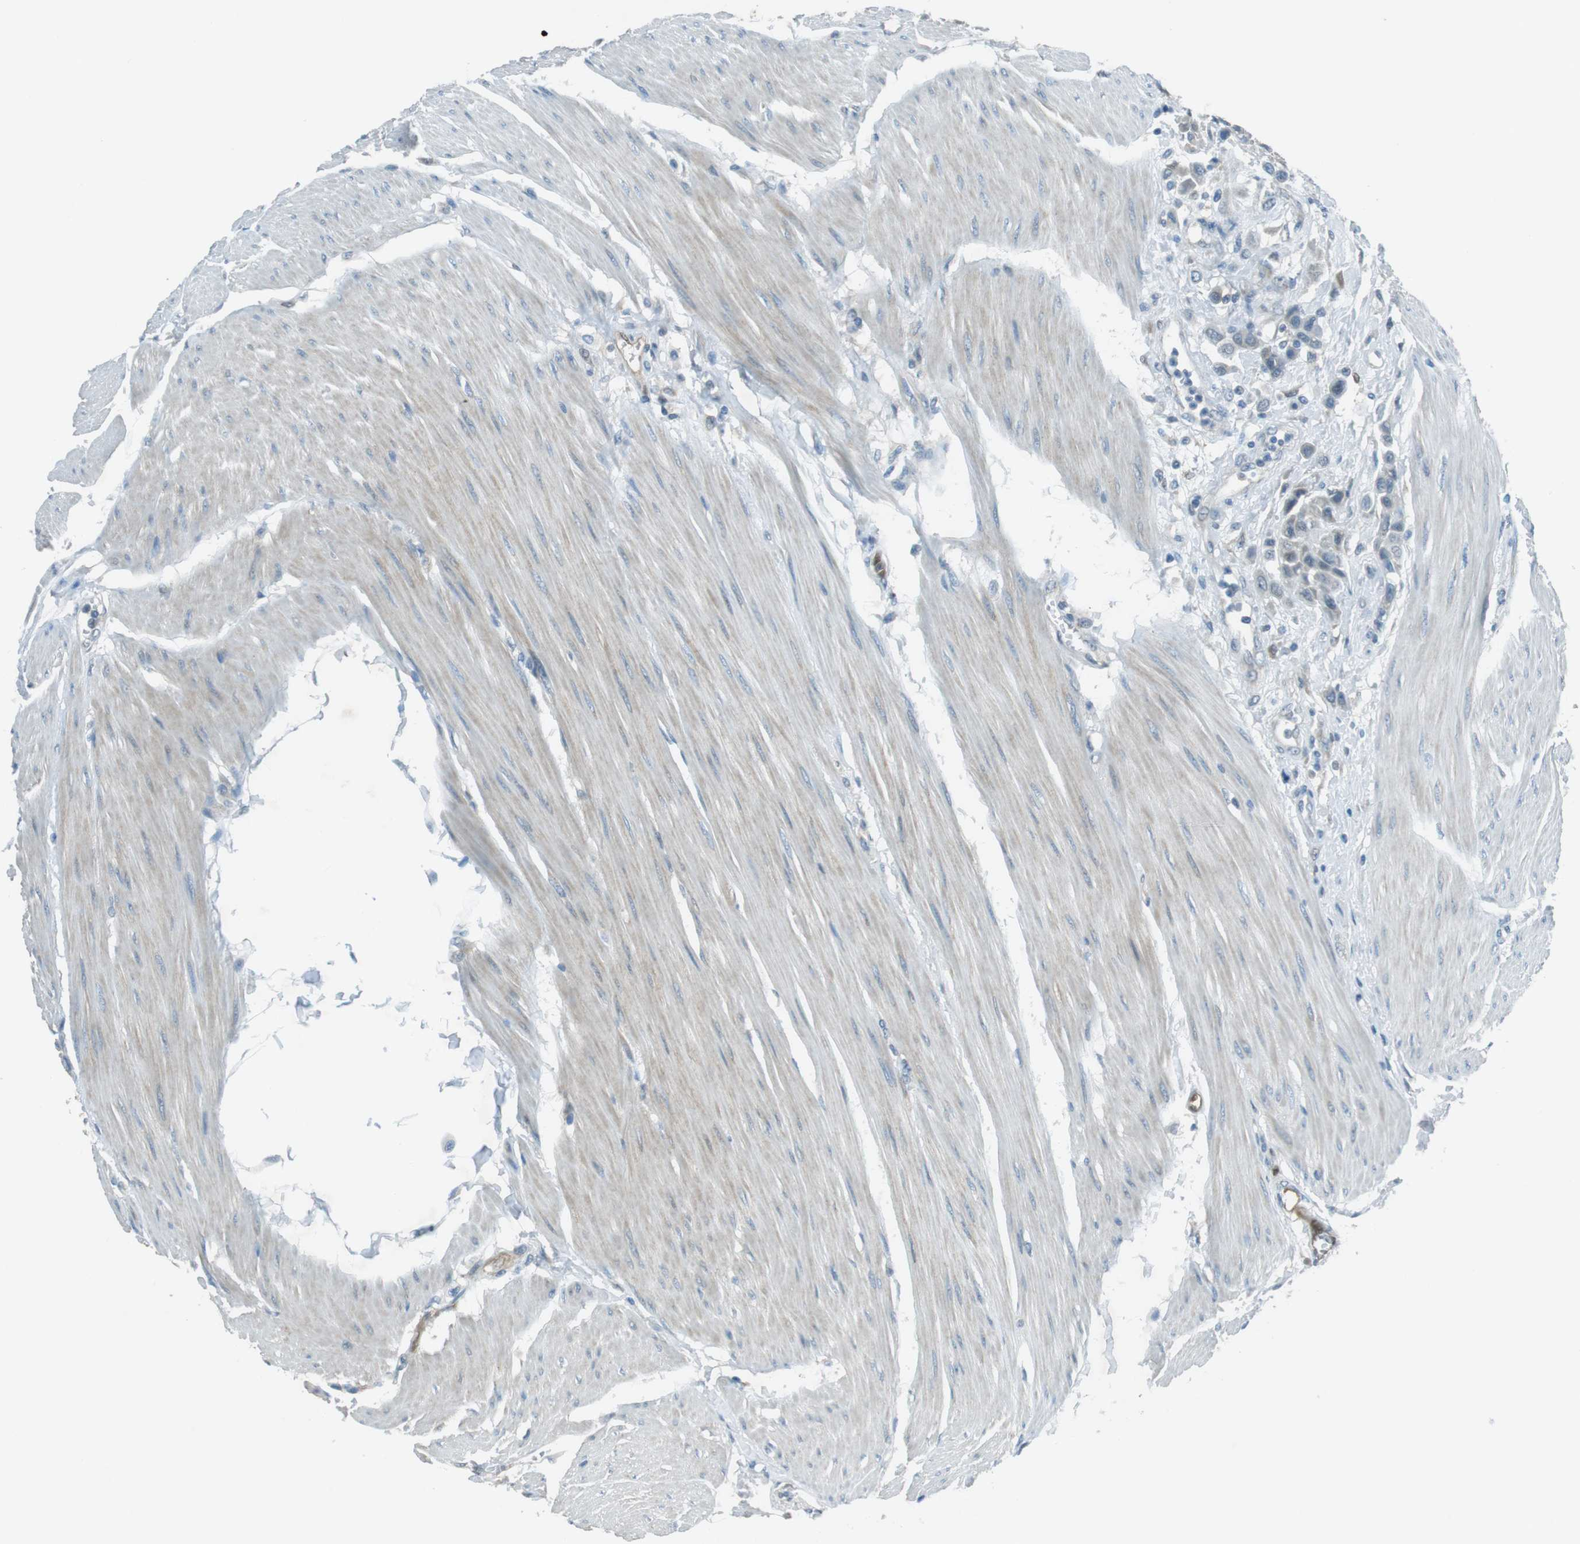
{"staining": {"intensity": "negative", "quantity": "none", "location": "none"}, "tissue": "urothelial cancer", "cell_type": "Tumor cells", "image_type": "cancer", "snomed": [{"axis": "morphology", "description": "Urothelial carcinoma, High grade"}, {"axis": "topography", "description": "Urinary bladder"}], "caption": "Immunohistochemical staining of urothelial carcinoma (high-grade) reveals no significant expression in tumor cells.", "gene": "MFAP3", "patient": {"sex": "male", "age": 50}}